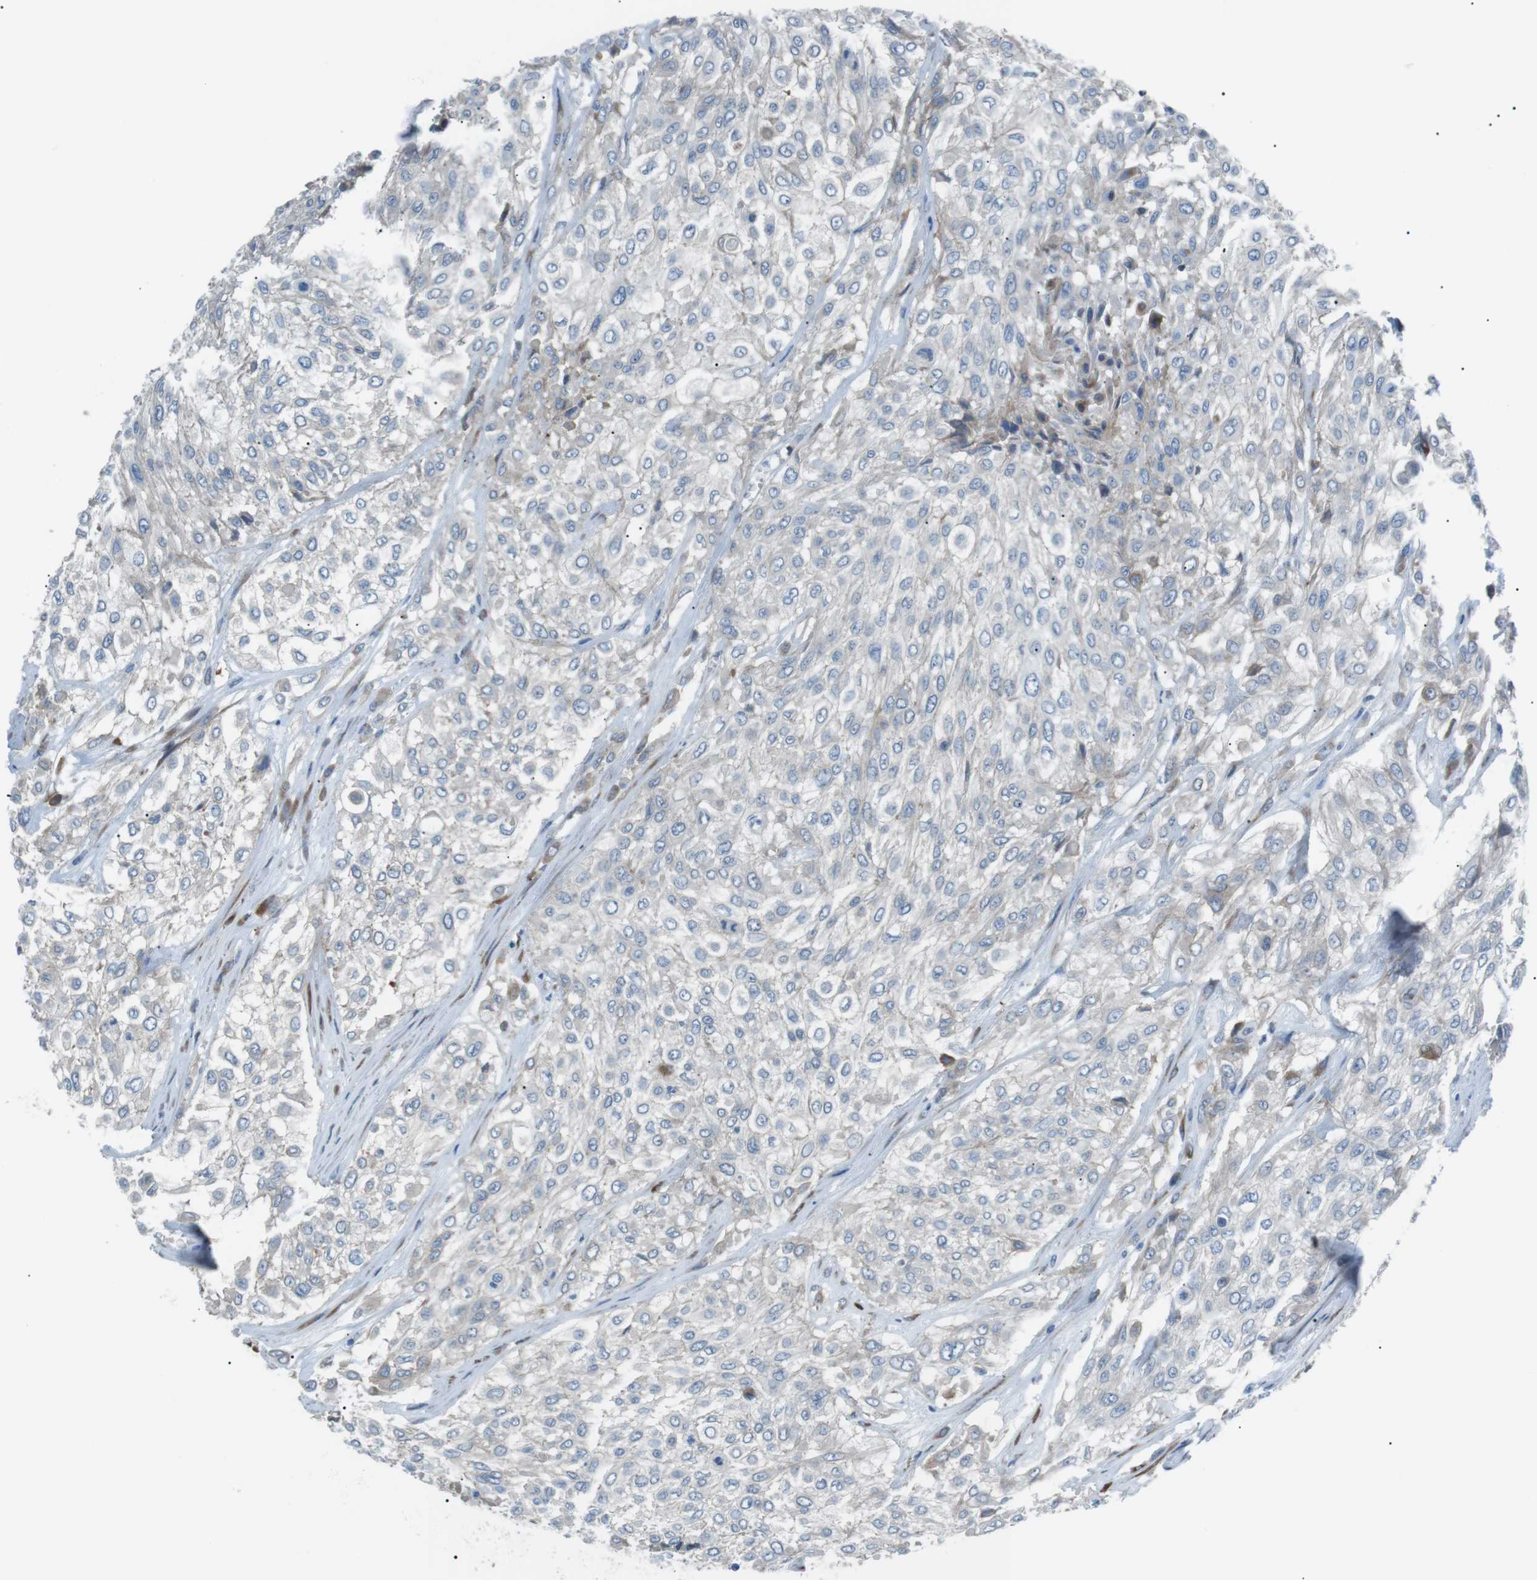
{"staining": {"intensity": "negative", "quantity": "none", "location": "none"}, "tissue": "urothelial cancer", "cell_type": "Tumor cells", "image_type": "cancer", "snomed": [{"axis": "morphology", "description": "Urothelial carcinoma, High grade"}, {"axis": "topography", "description": "Urinary bladder"}], "caption": "IHC micrograph of human high-grade urothelial carcinoma stained for a protein (brown), which reveals no staining in tumor cells.", "gene": "MTARC2", "patient": {"sex": "male", "age": 57}}